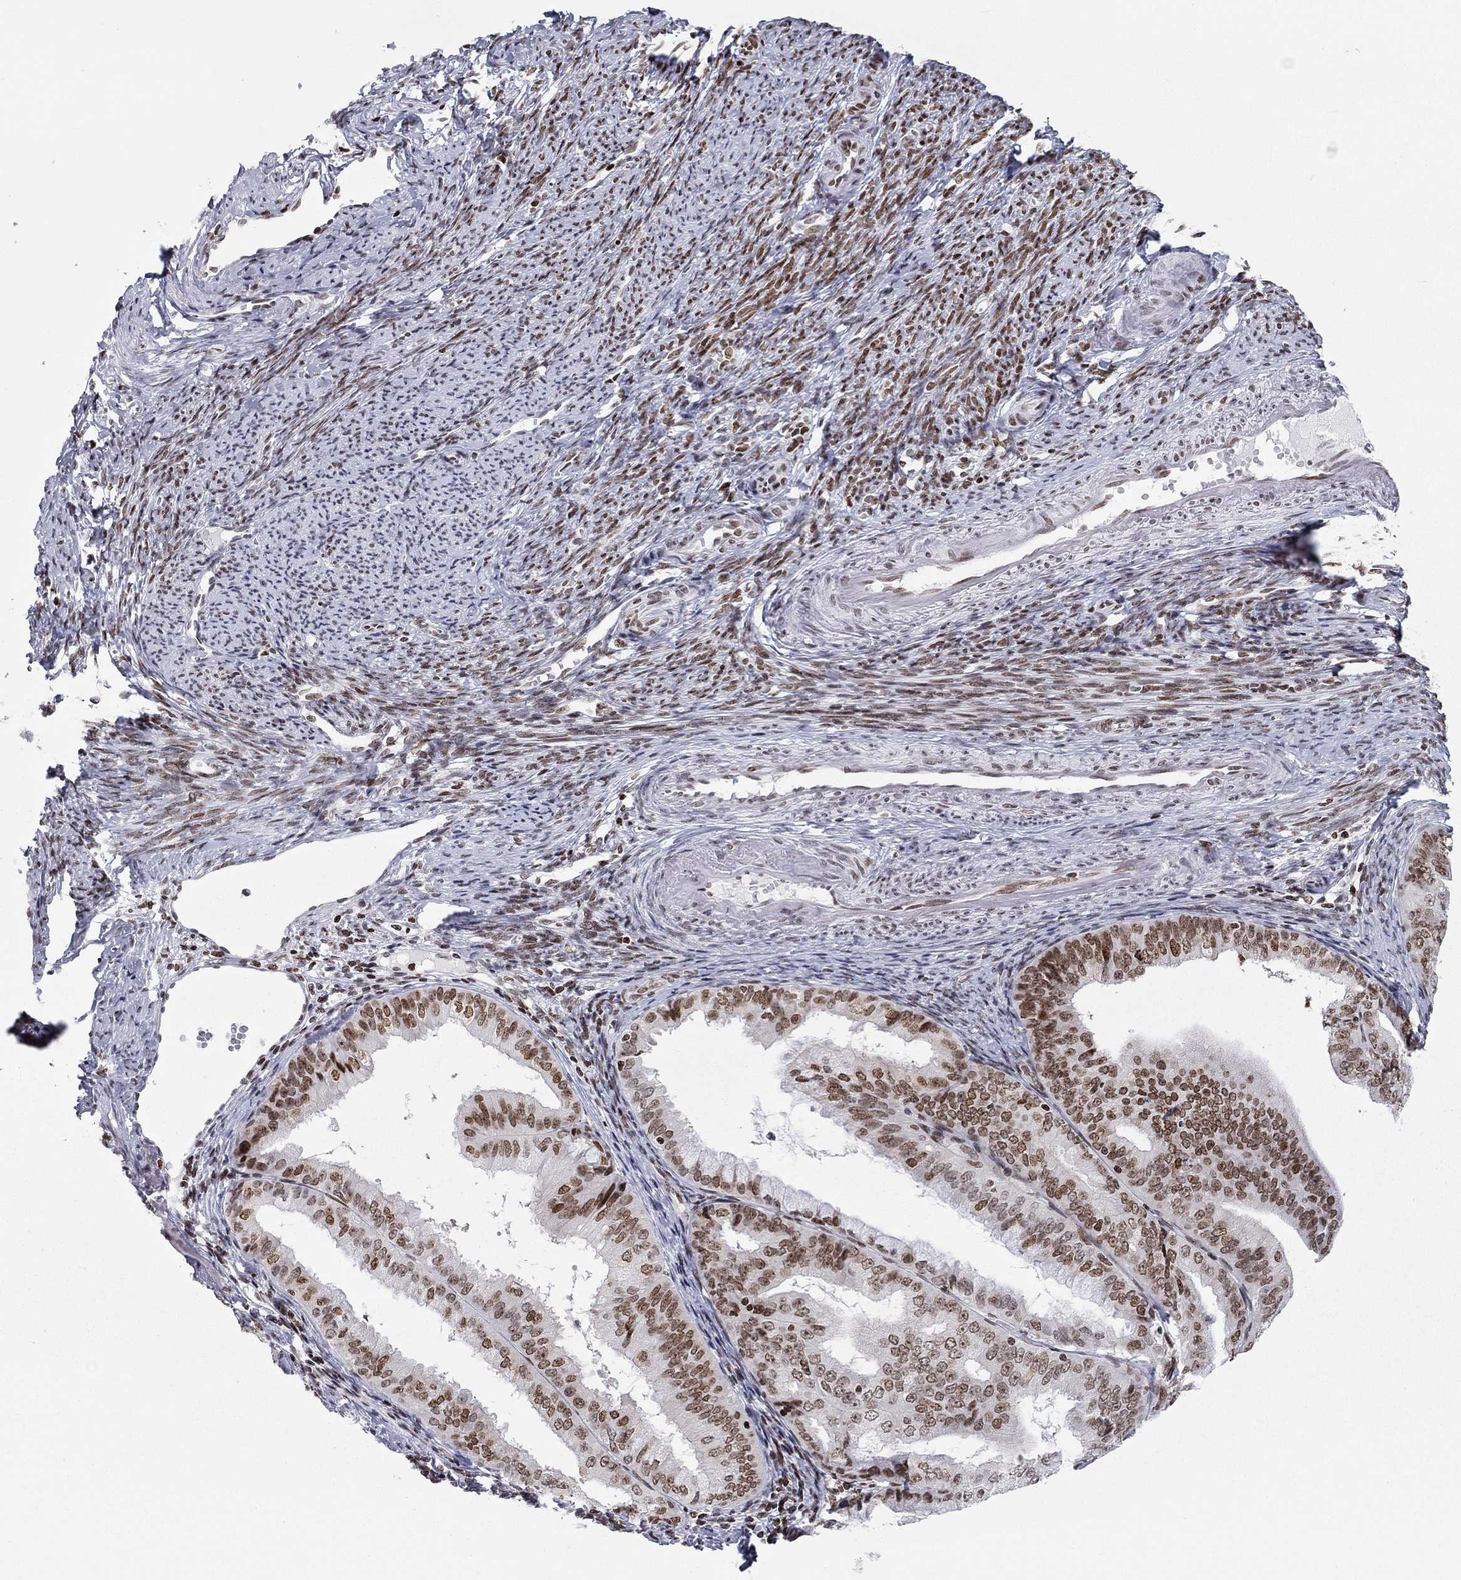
{"staining": {"intensity": "moderate", "quantity": "25%-75%", "location": "nuclear"}, "tissue": "endometrial cancer", "cell_type": "Tumor cells", "image_type": "cancer", "snomed": [{"axis": "morphology", "description": "Adenocarcinoma, NOS"}, {"axis": "topography", "description": "Endometrium"}], "caption": "Immunohistochemistry of human endometrial adenocarcinoma reveals medium levels of moderate nuclear staining in approximately 25%-75% of tumor cells.", "gene": "H2AX", "patient": {"sex": "female", "age": 63}}